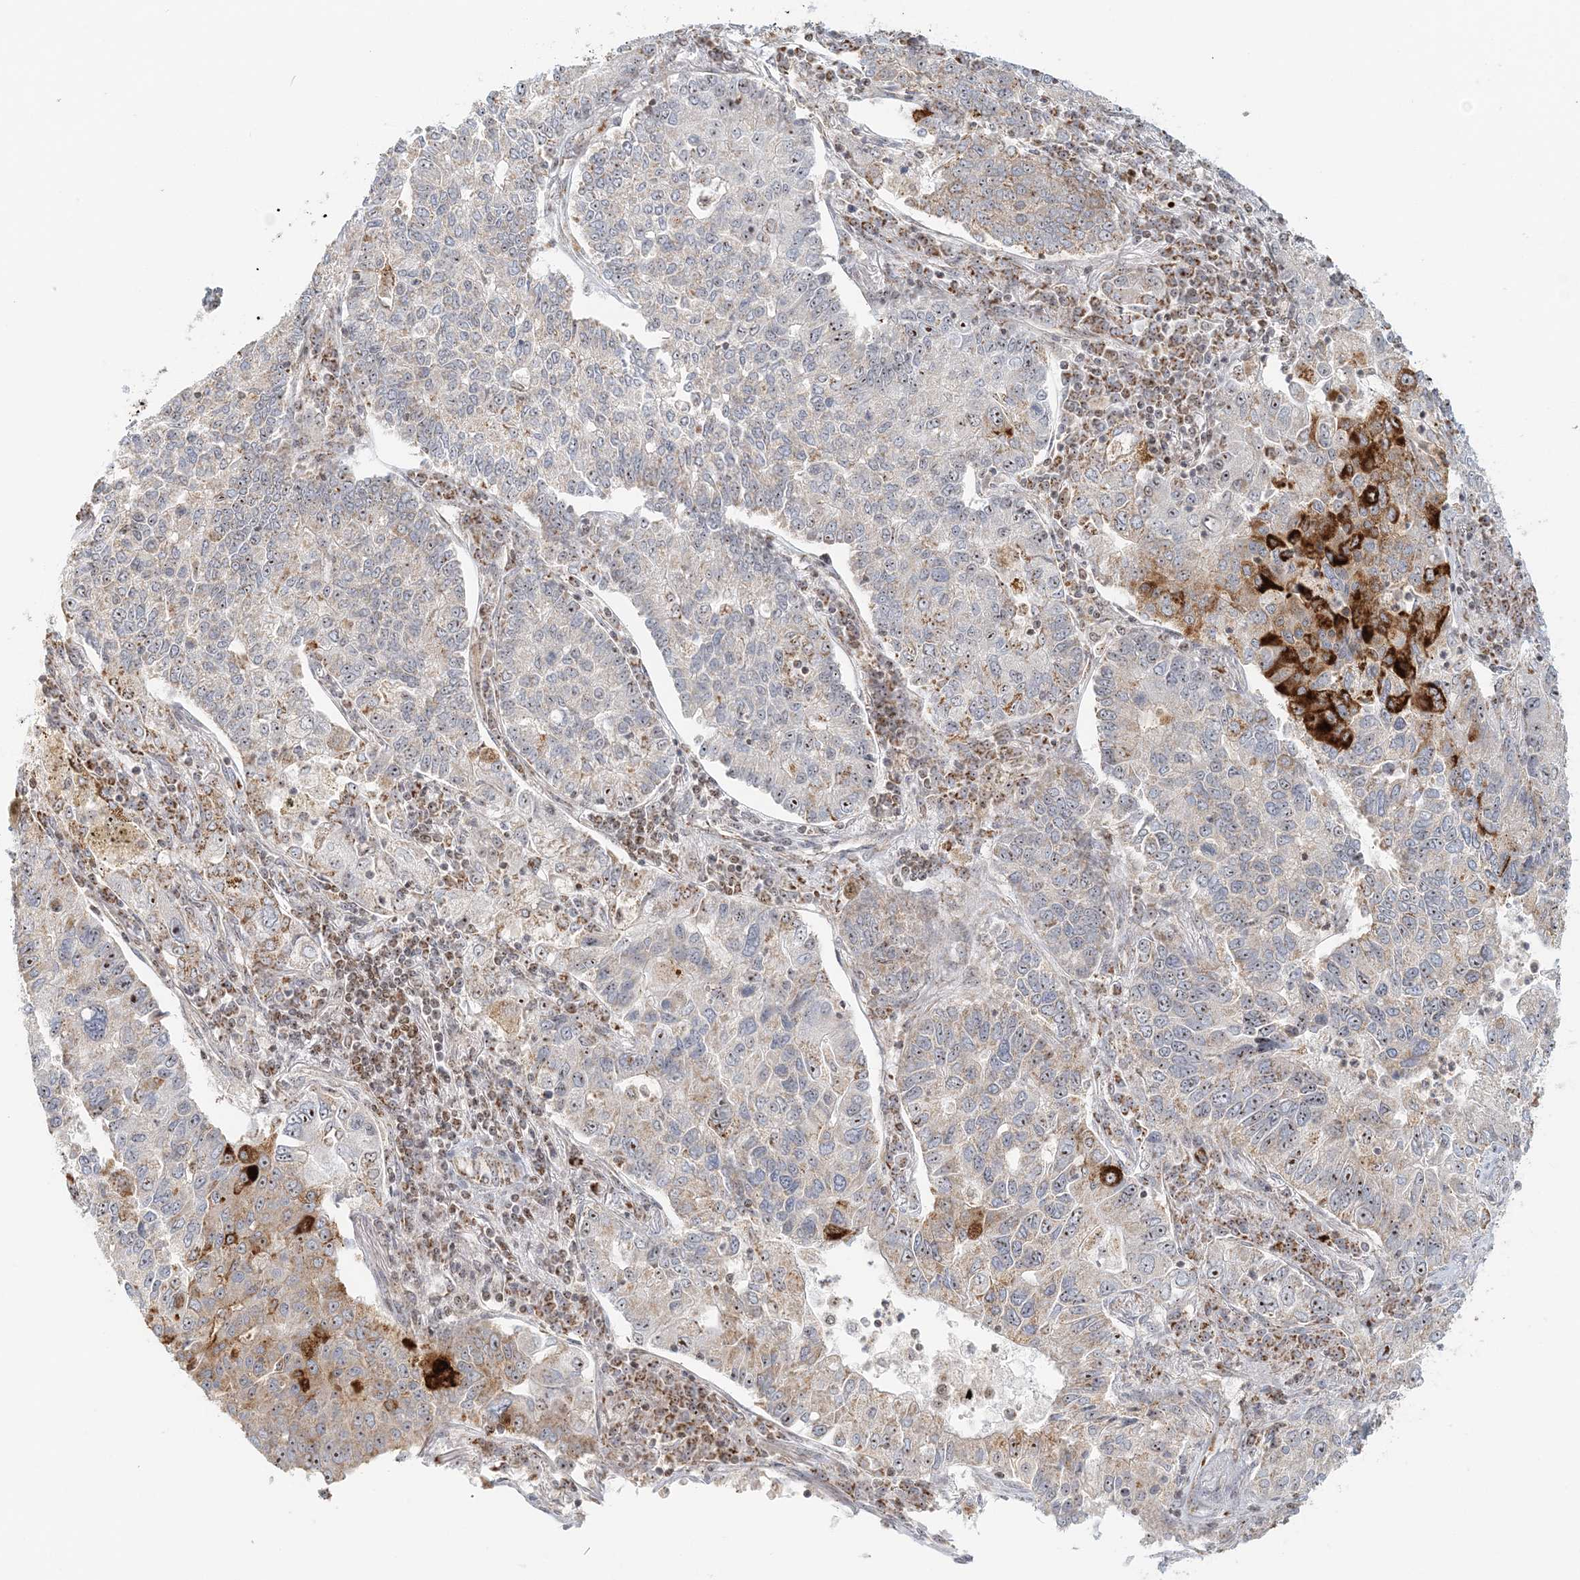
{"staining": {"intensity": "strong", "quantity": "25%-75%", "location": "nuclear"}, "tissue": "lung cancer", "cell_type": "Tumor cells", "image_type": "cancer", "snomed": [{"axis": "morphology", "description": "Adenocarcinoma, NOS"}, {"axis": "topography", "description": "Lung"}], "caption": "IHC of lung cancer (adenocarcinoma) reveals high levels of strong nuclear expression in approximately 25%-75% of tumor cells.", "gene": "UBE2F", "patient": {"sex": "male", "age": 49}}